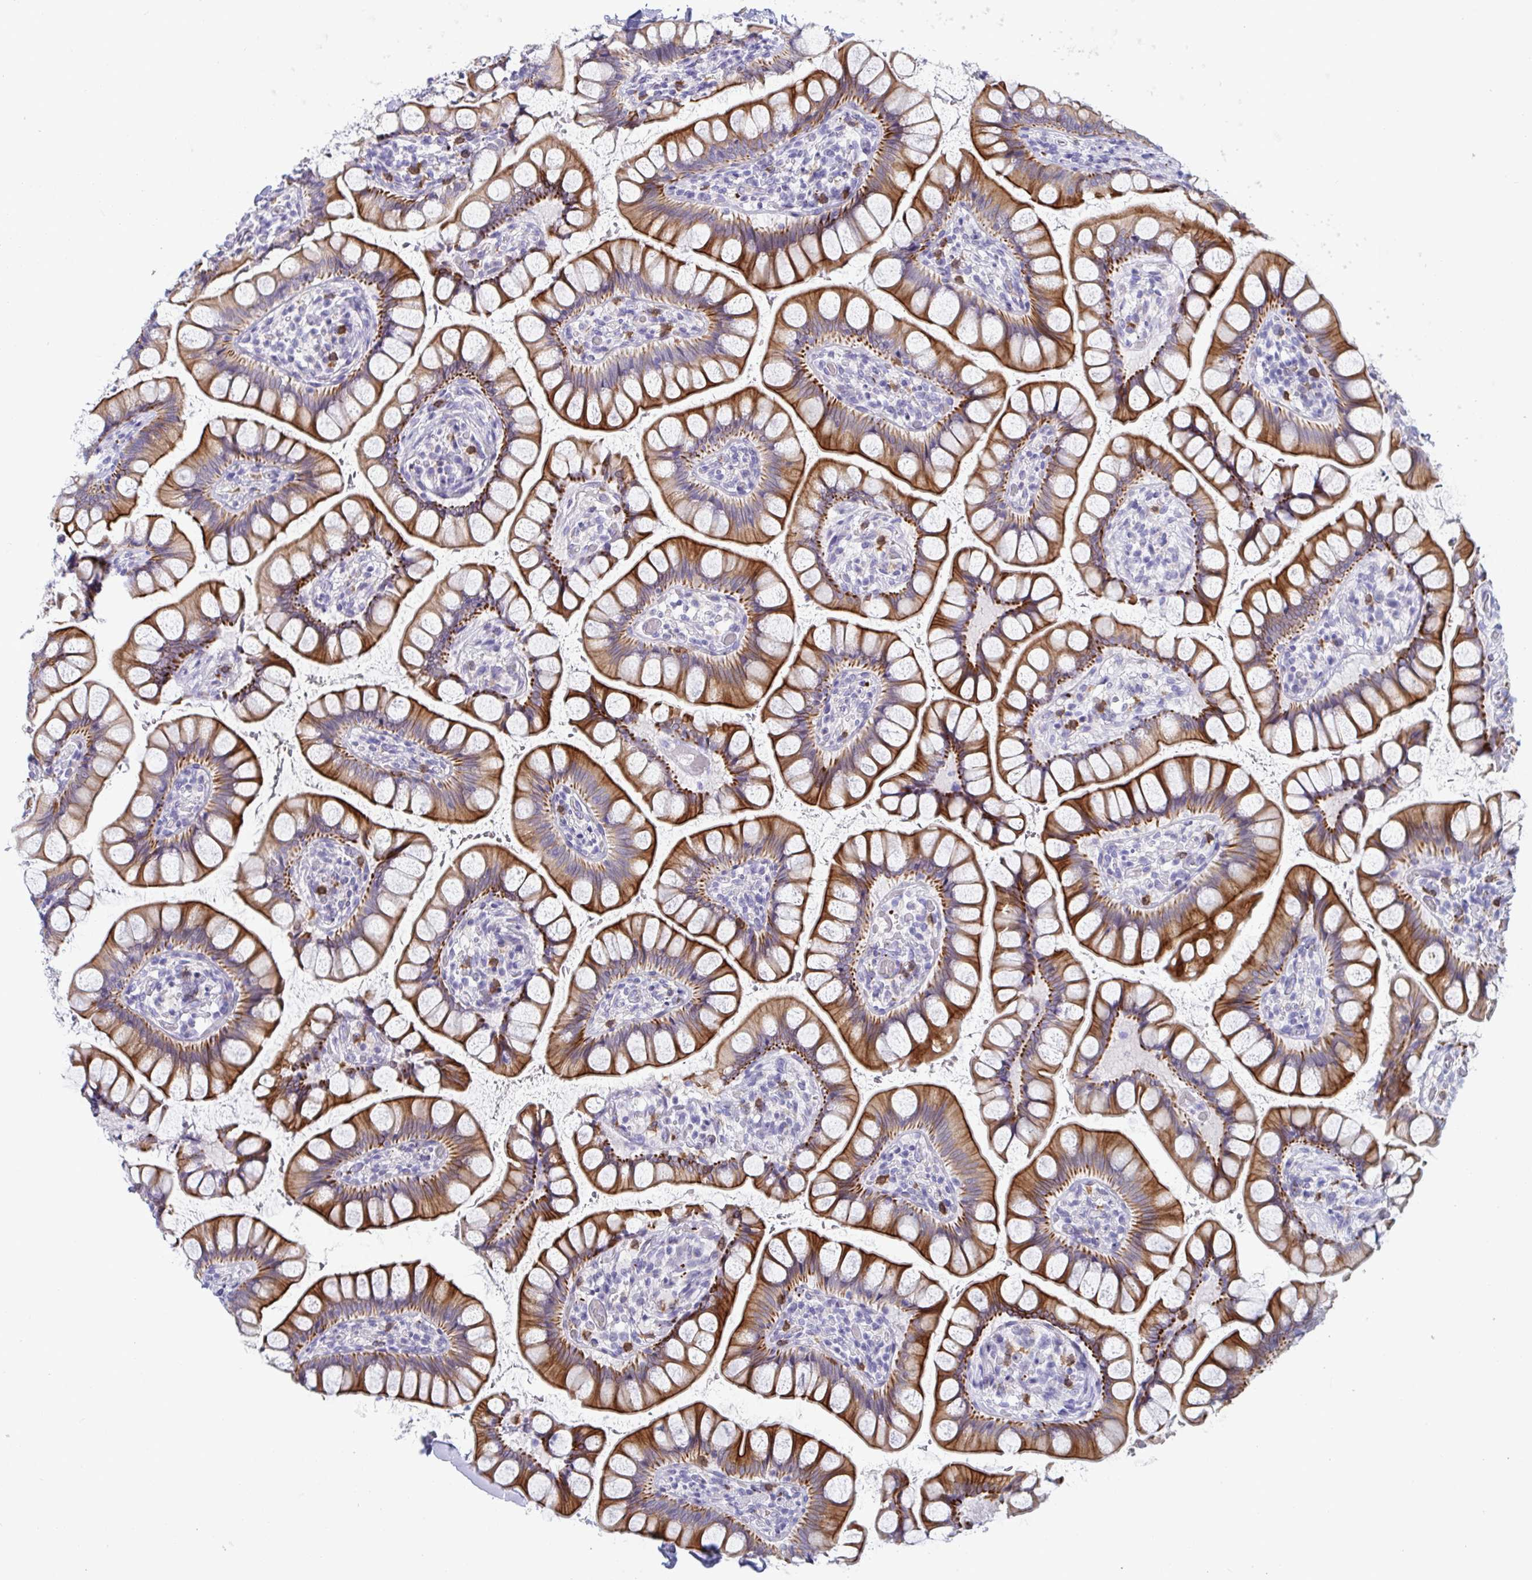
{"staining": {"intensity": "moderate", "quantity": "25%-75%", "location": "cytoplasmic/membranous"}, "tissue": "small intestine", "cell_type": "Glandular cells", "image_type": "normal", "snomed": [{"axis": "morphology", "description": "Normal tissue, NOS"}, {"axis": "topography", "description": "Small intestine"}], "caption": "A brown stain shows moderate cytoplasmic/membranous staining of a protein in glandular cells of normal small intestine.", "gene": "TAS2R38", "patient": {"sex": "male", "age": 70}}